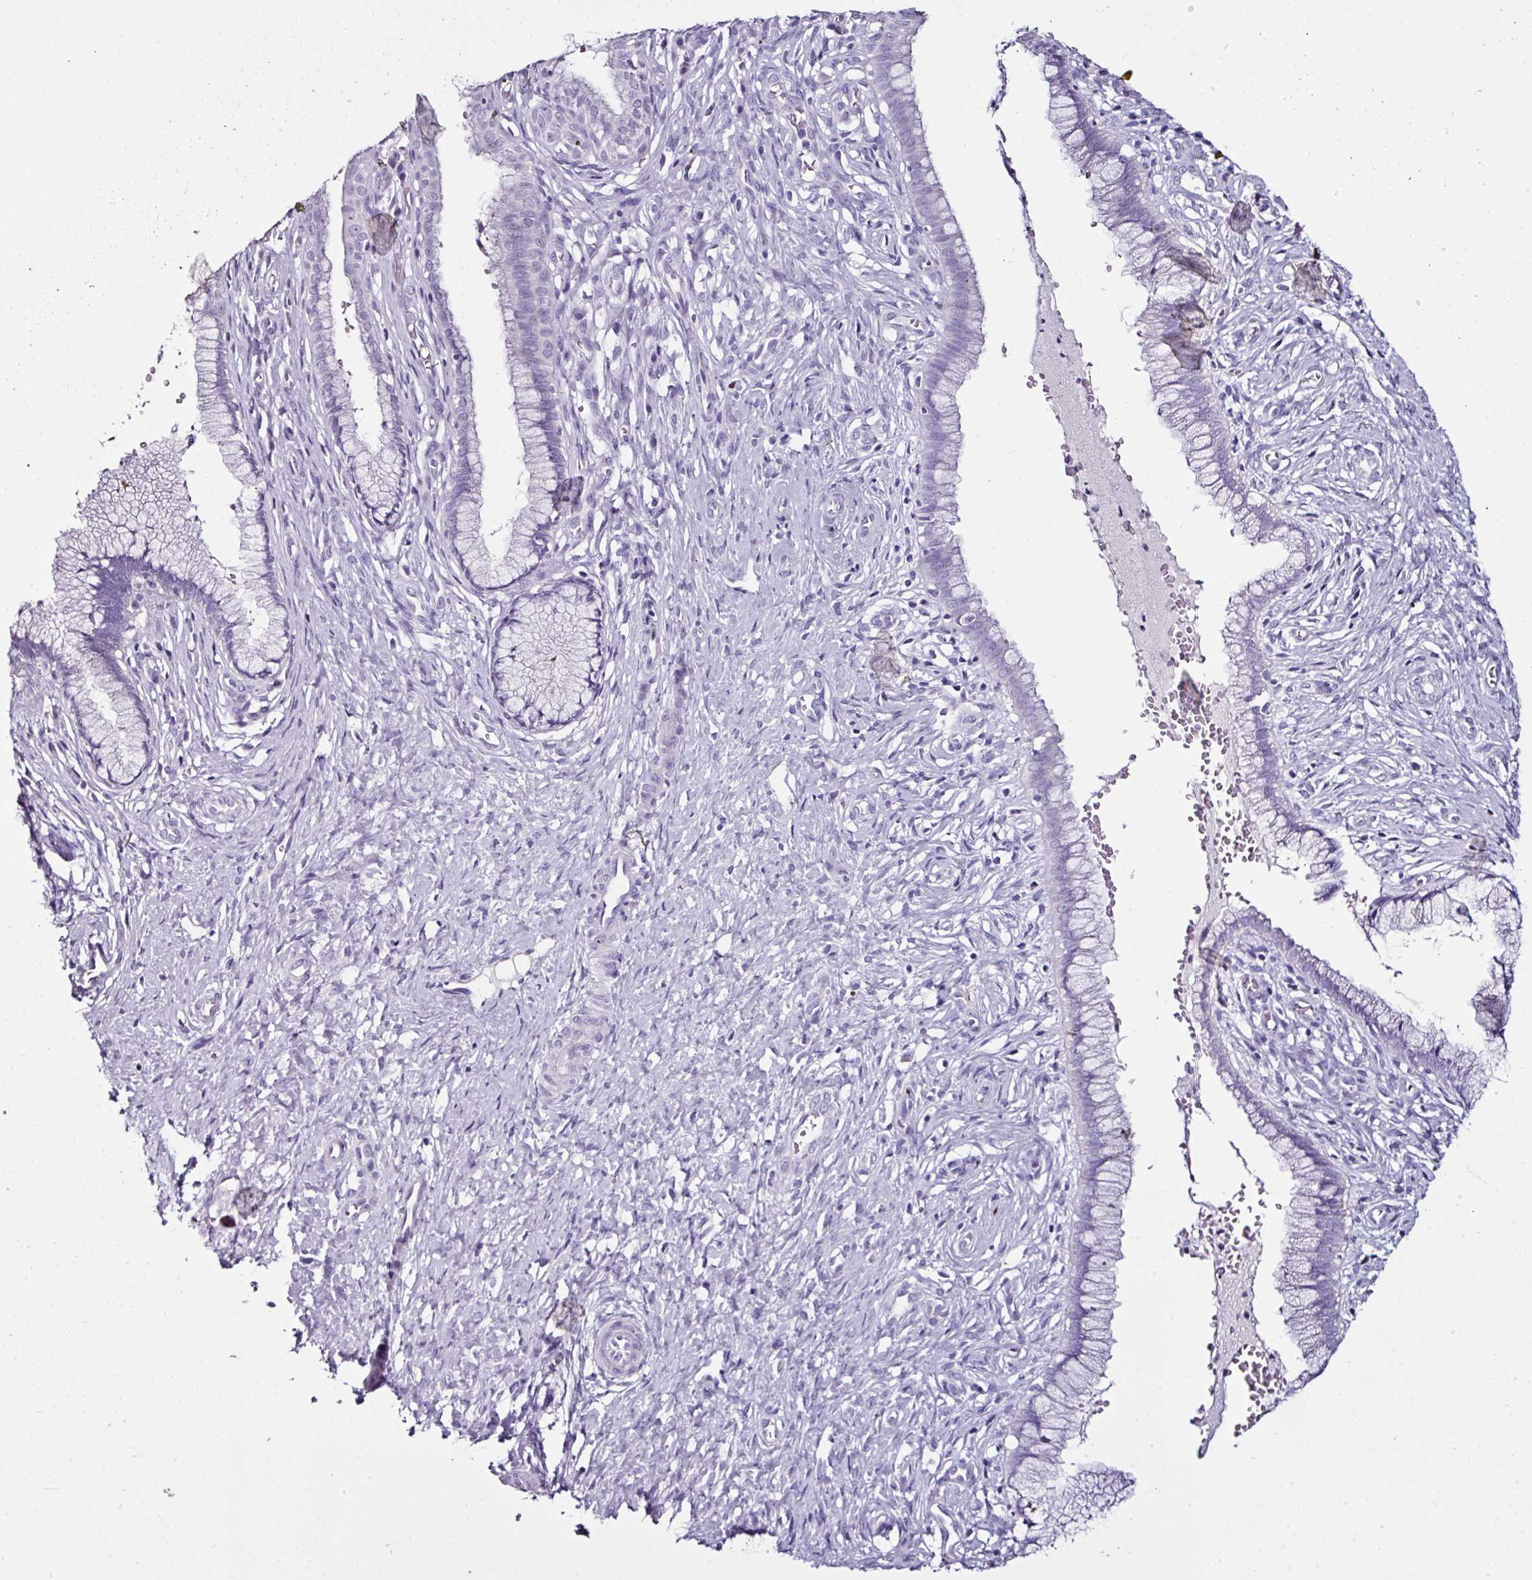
{"staining": {"intensity": "negative", "quantity": "none", "location": "none"}, "tissue": "cervix", "cell_type": "Glandular cells", "image_type": "normal", "snomed": [{"axis": "morphology", "description": "Normal tissue, NOS"}, {"axis": "topography", "description": "Cervix"}], "caption": "Immunohistochemistry (IHC) of unremarkable human cervix shows no expression in glandular cells. The staining was performed using DAB (3,3'-diaminobenzidine) to visualize the protein expression in brown, while the nuclei were stained in blue with hematoxylin (Magnification: 20x).", "gene": "GLP2R", "patient": {"sex": "female", "age": 36}}